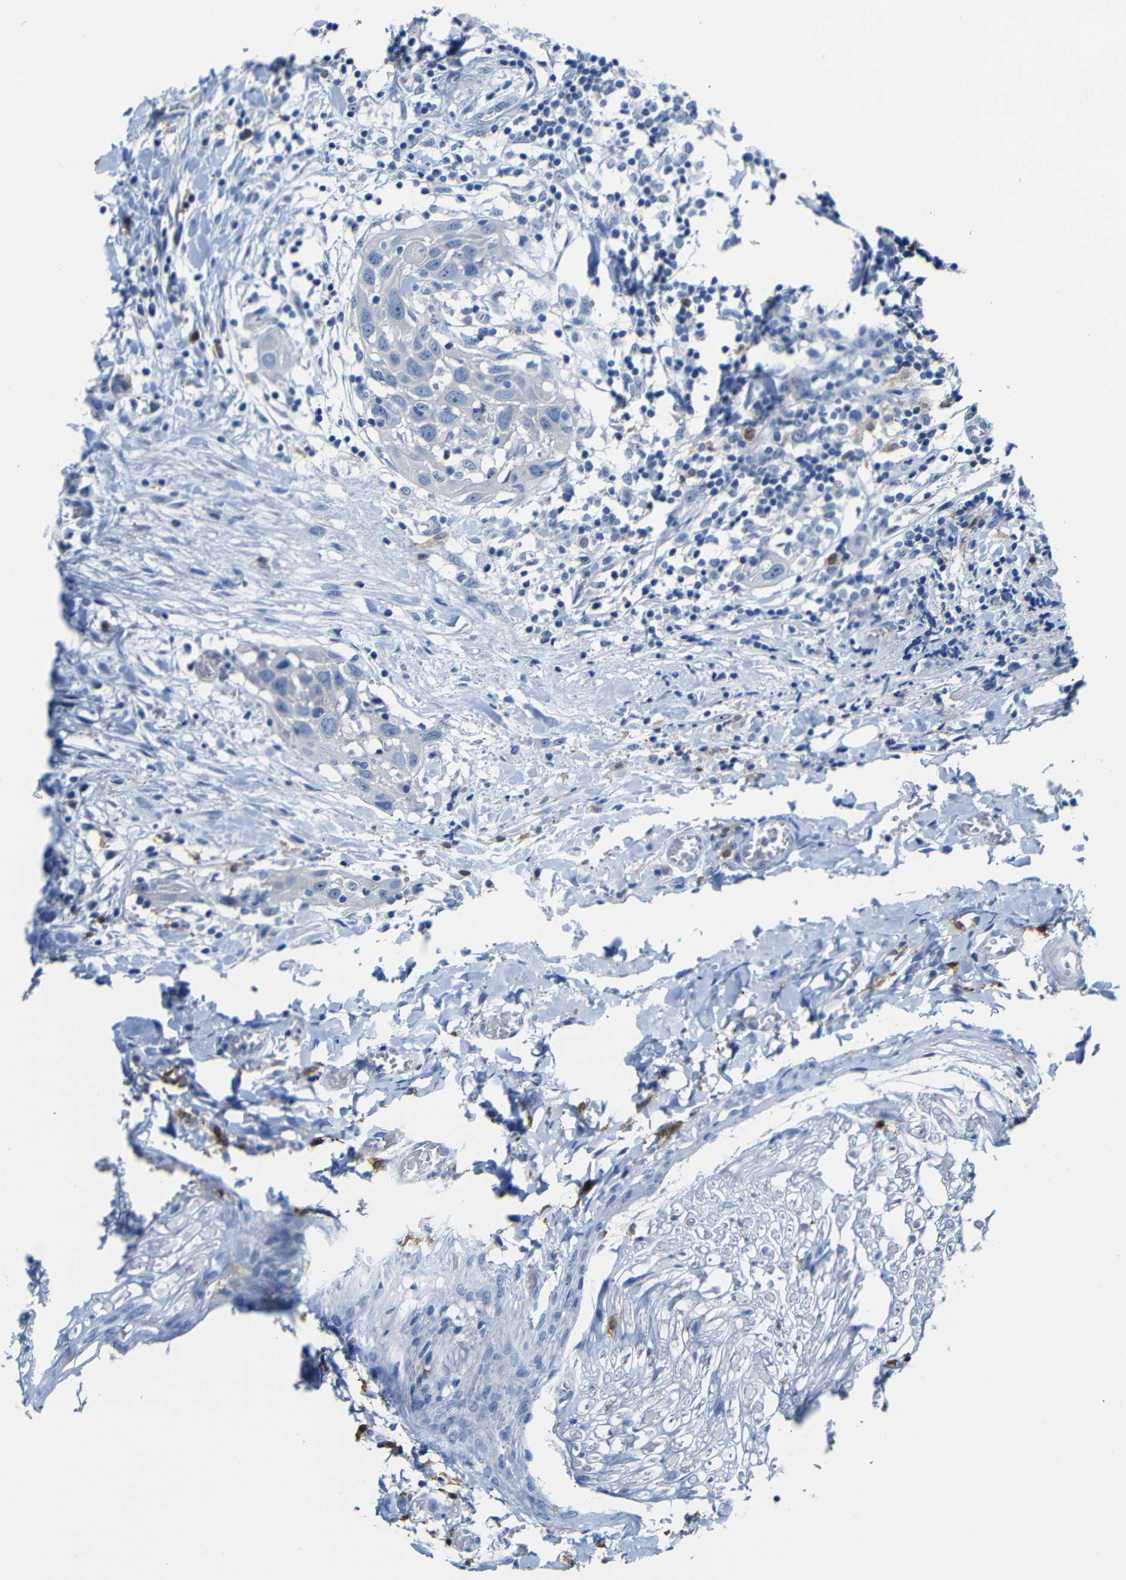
{"staining": {"intensity": "weak", "quantity": "<25%", "location": "nuclear"}, "tissue": "head and neck cancer", "cell_type": "Tumor cells", "image_type": "cancer", "snomed": [{"axis": "morphology", "description": "Normal tissue, NOS"}, {"axis": "morphology", "description": "Squamous cell carcinoma, NOS"}, {"axis": "topography", "description": "Oral tissue"}, {"axis": "topography", "description": "Head-Neck"}], "caption": "This image is of head and neck cancer stained with immunohistochemistry to label a protein in brown with the nuclei are counter-stained blue. There is no positivity in tumor cells.", "gene": "C1orf210", "patient": {"sex": "female", "age": 50}}